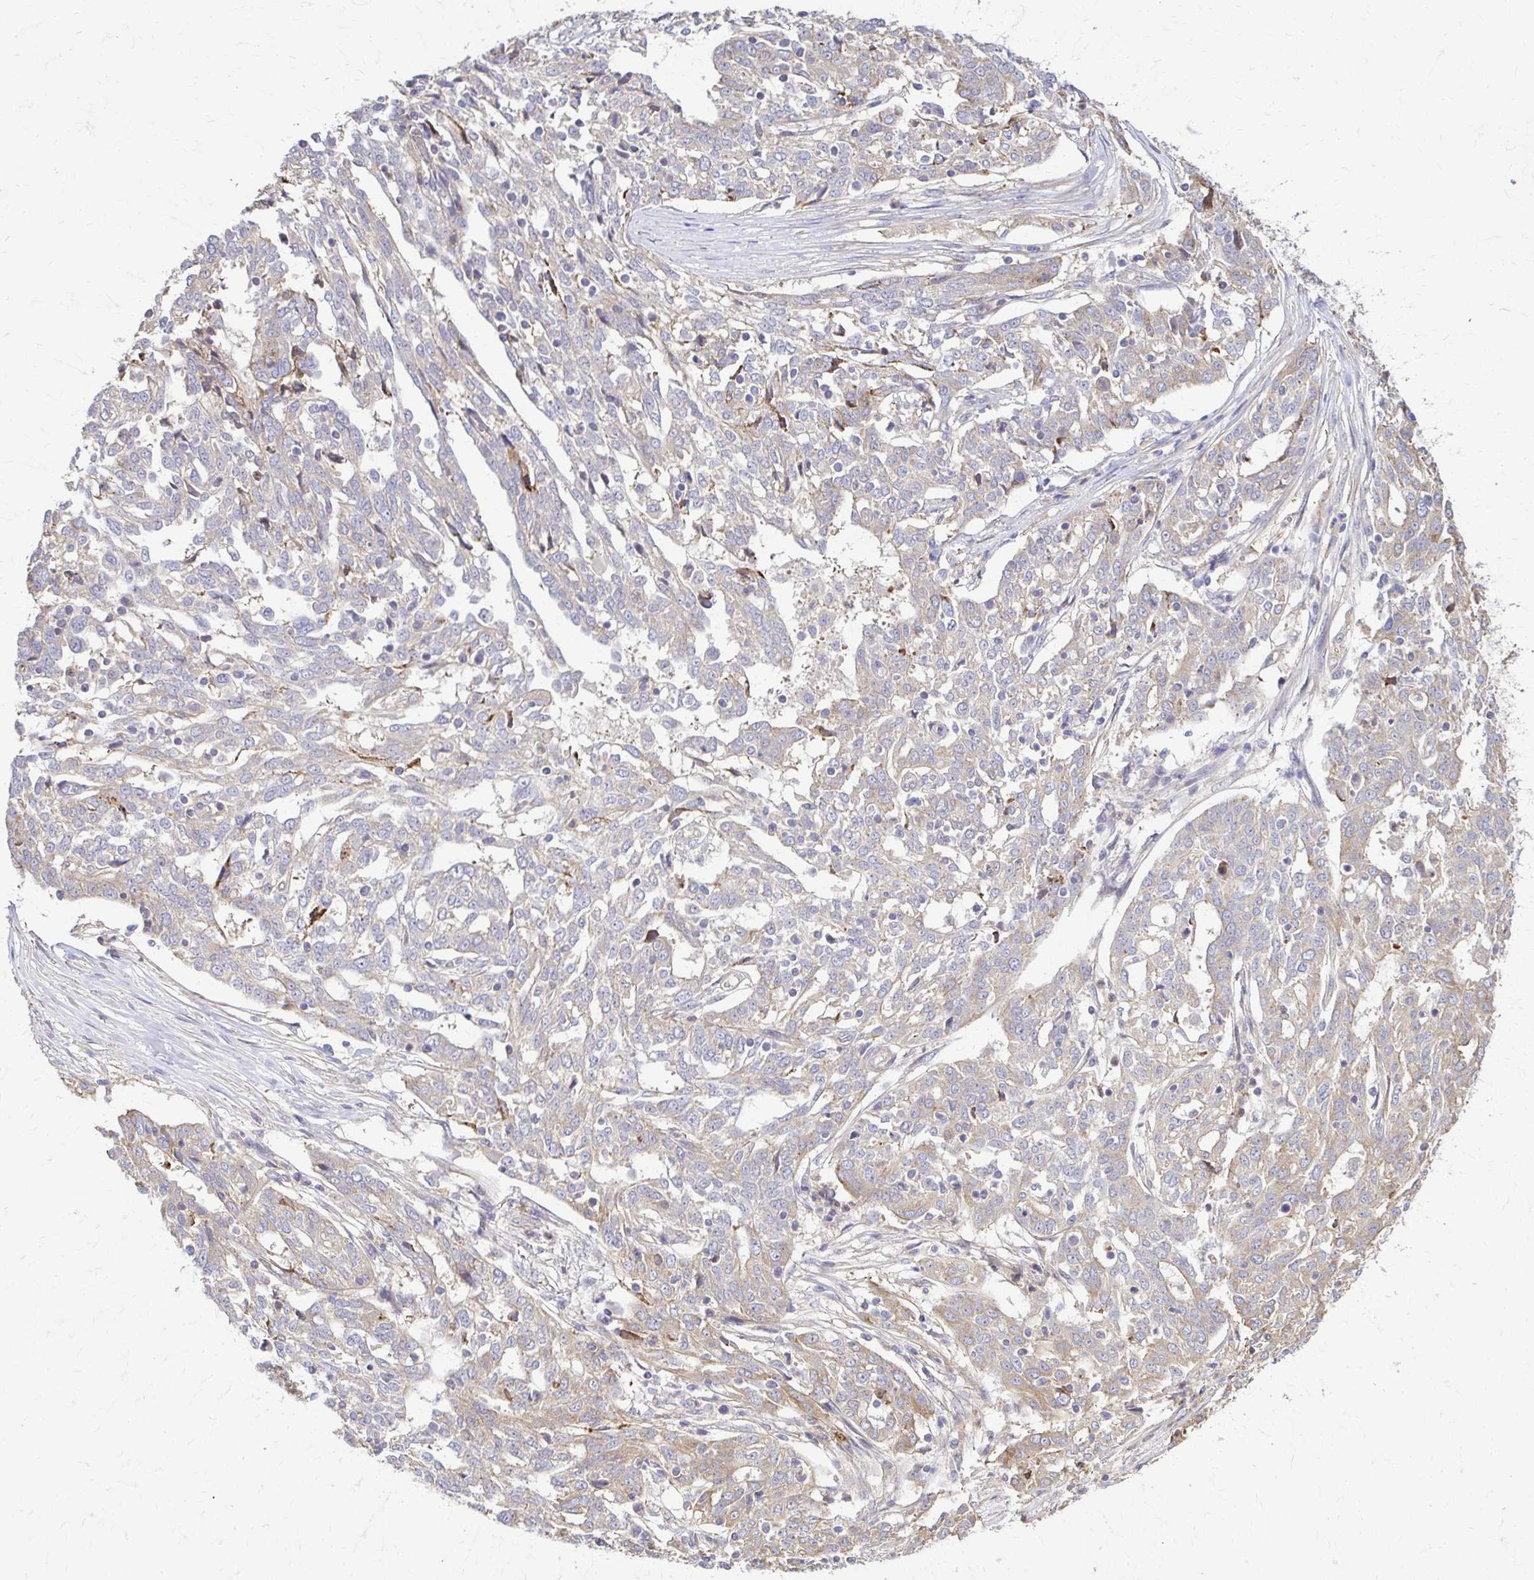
{"staining": {"intensity": "negative", "quantity": "none", "location": "none"}, "tissue": "ovarian cancer", "cell_type": "Tumor cells", "image_type": "cancer", "snomed": [{"axis": "morphology", "description": "Cystadenocarcinoma, serous, NOS"}, {"axis": "topography", "description": "Ovary"}], "caption": "Human ovarian cancer (serous cystadenocarcinoma) stained for a protein using immunohistochemistry (IHC) shows no staining in tumor cells.", "gene": "DSP", "patient": {"sex": "female", "age": 67}}